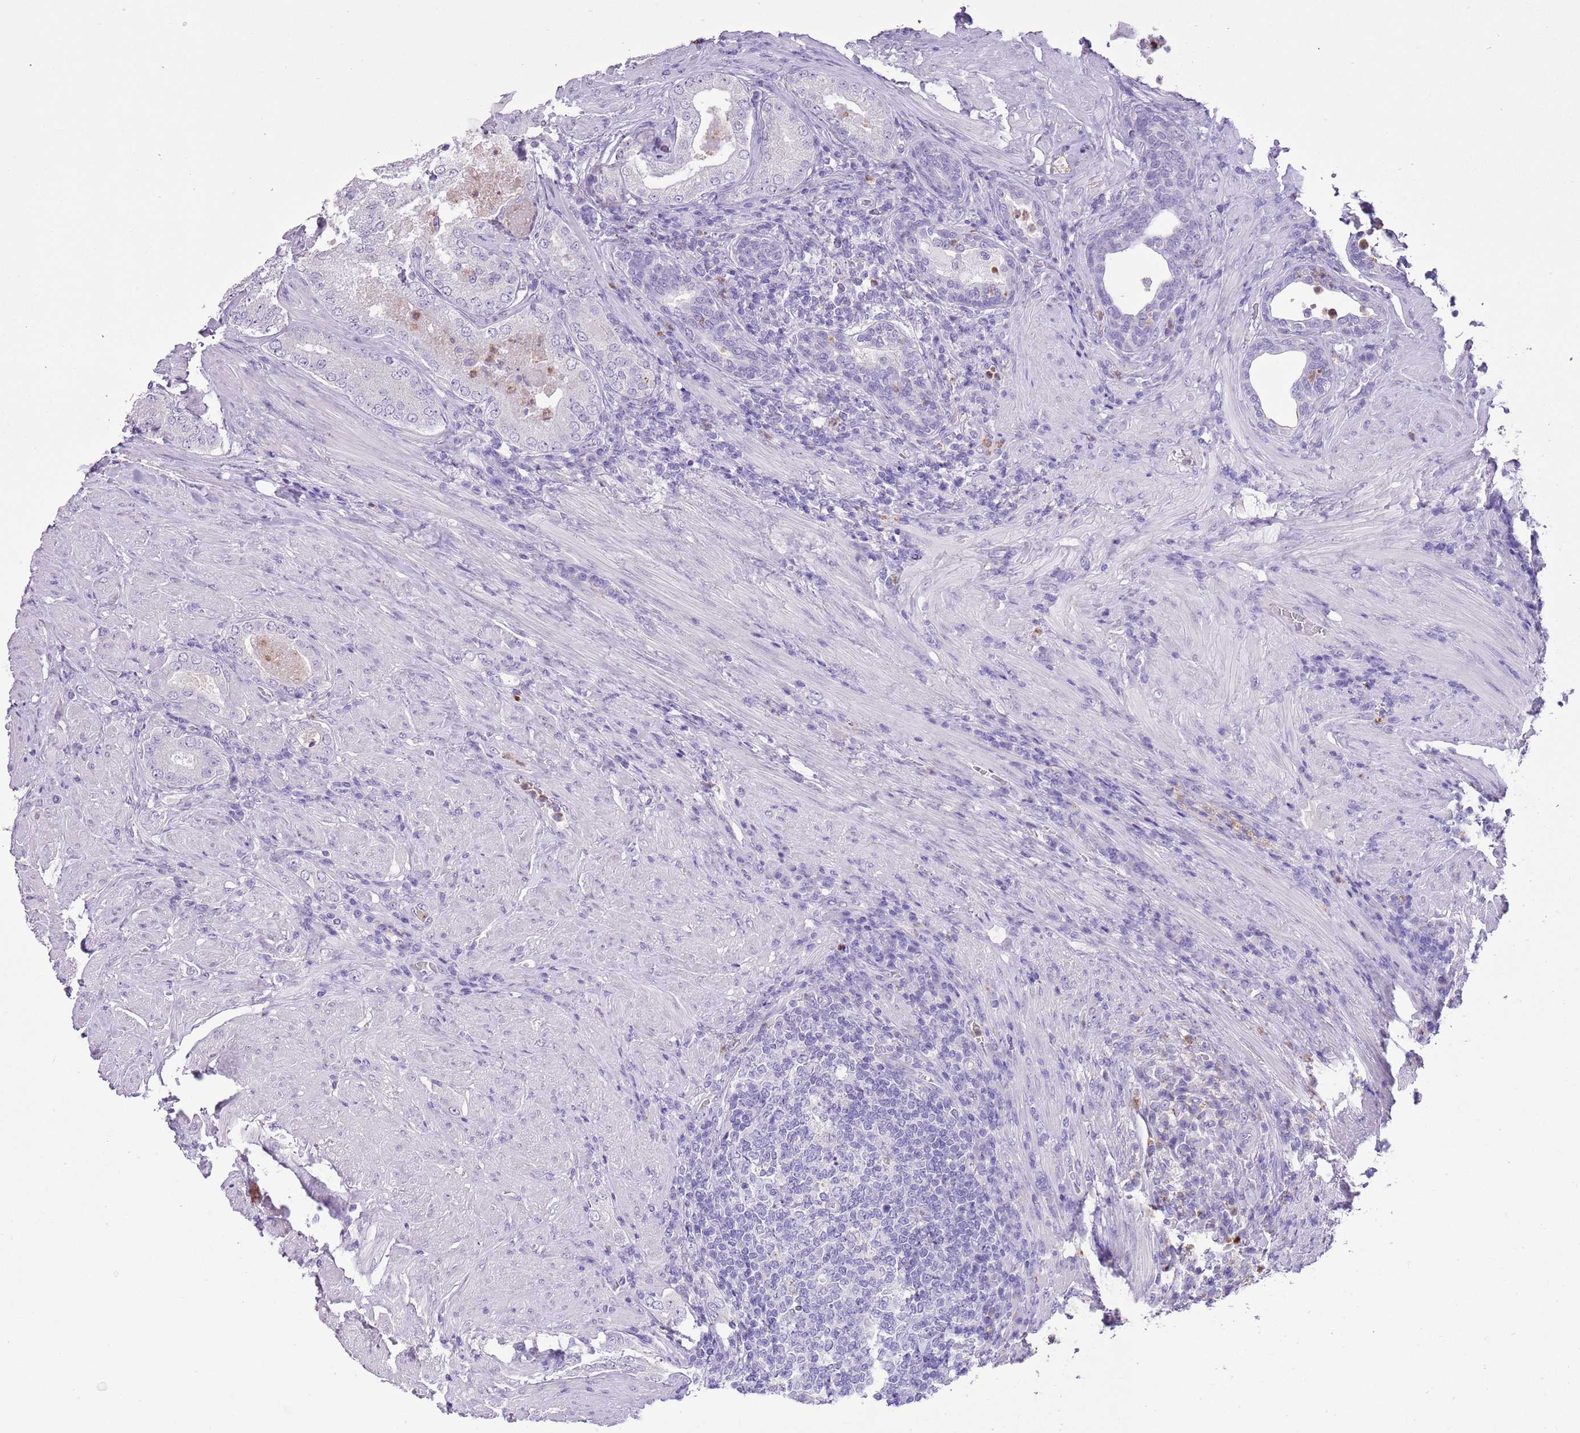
{"staining": {"intensity": "negative", "quantity": "none", "location": "none"}, "tissue": "prostate cancer", "cell_type": "Tumor cells", "image_type": "cancer", "snomed": [{"axis": "morphology", "description": "Adenocarcinoma, Low grade"}, {"axis": "topography", "description": "Prostate"}], "caption": "Prostate low-grade adenocarcinoma was stained to show a protein in brown. There is no significant staining in tumor cells.", "gene": "OR2Z1", "patient": {"sex": "male", "age": 68}}